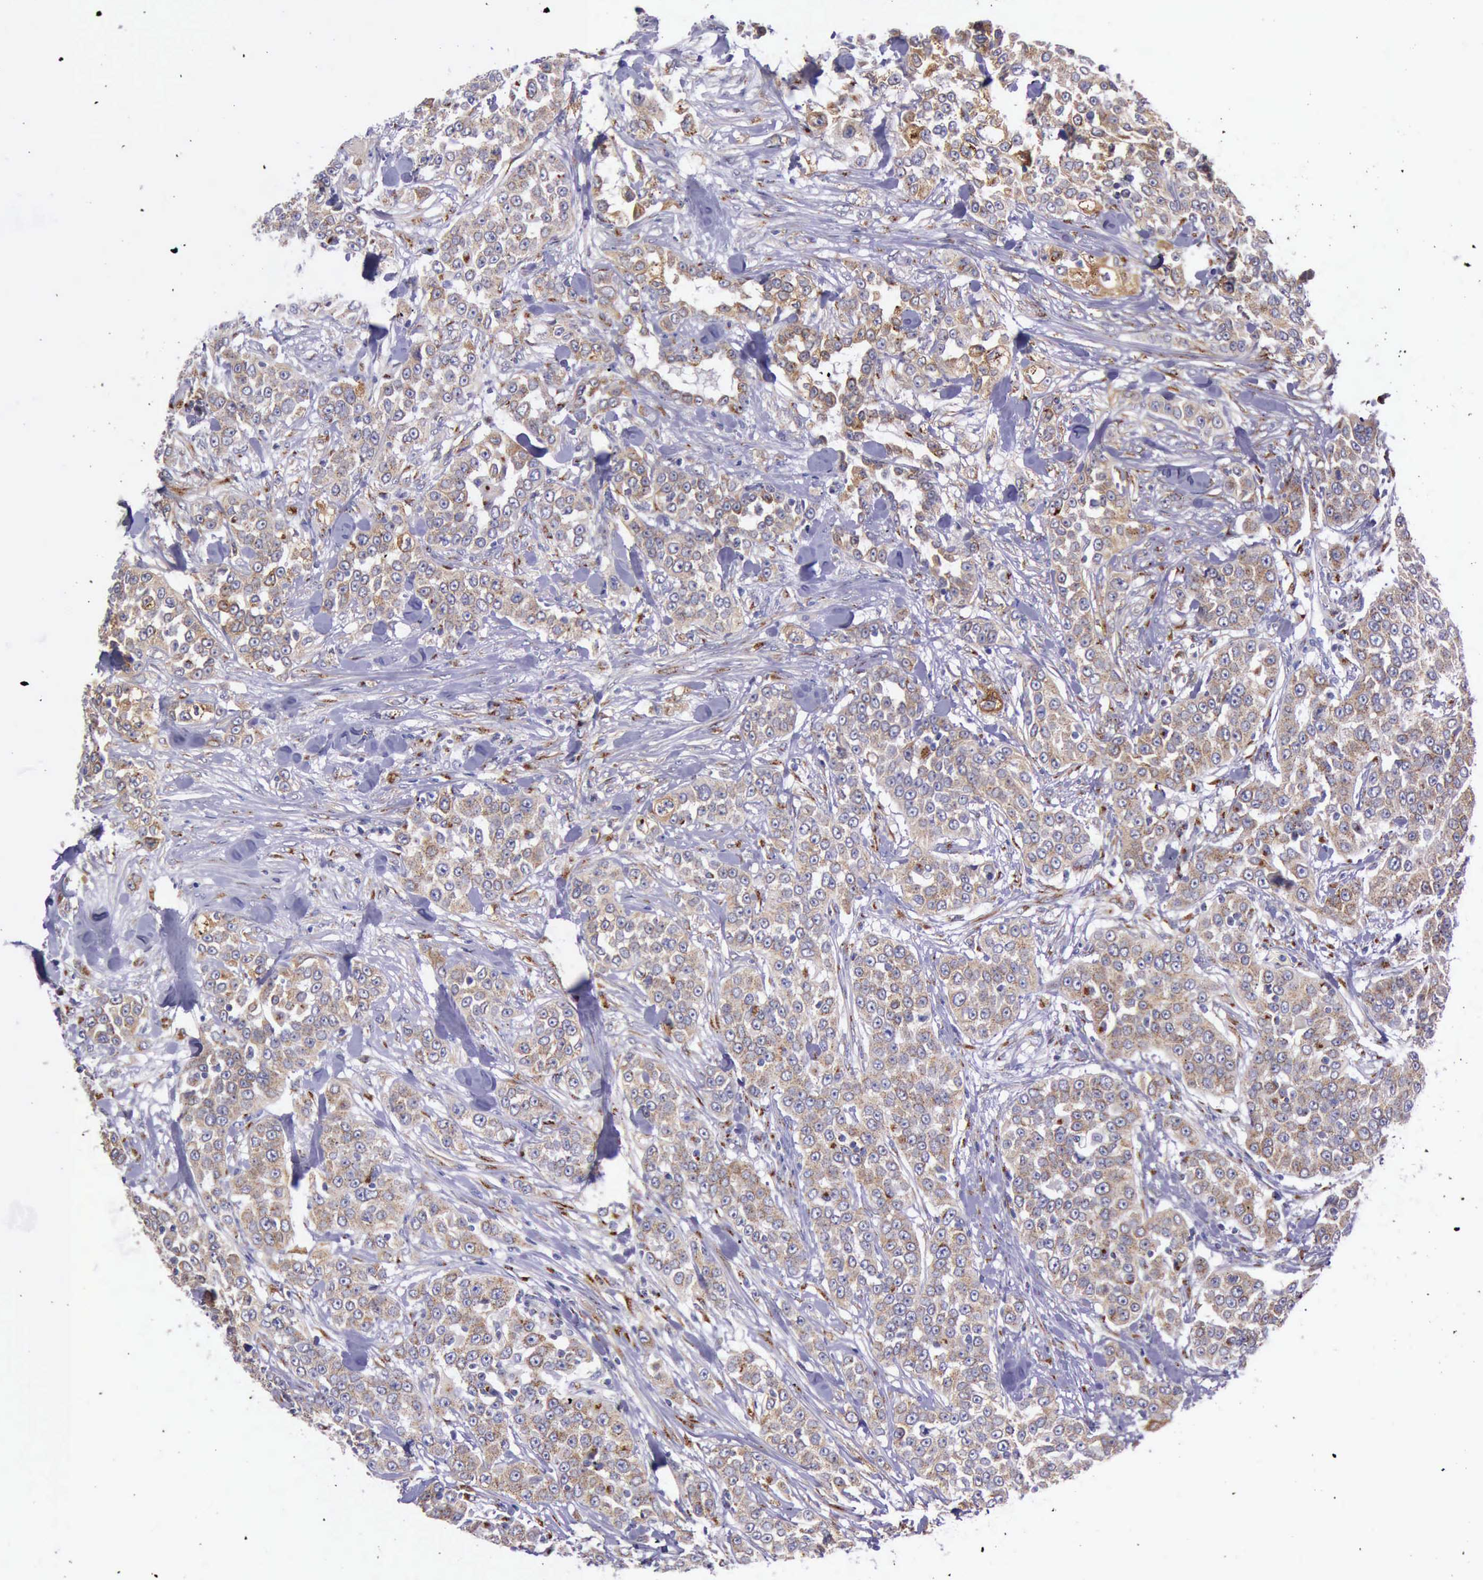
{"staining": {"intensity": "strong", "quantity": ">75%", "location": "cytoplasmic/membranous"}, "tissue": "urothelial cancer", "cell_type": "Tumor cells", "image_type": "cancer", "snomed": [{"axis": "morphology", "description": "Urothelial carcinoma, High grade"}, {"axis": "topography", "description": "Urinary bladder"}], "caption": "High-grade urothelial carcinoma was stained to show a protein in brown. There is high levels of strong cytoplasmic/membranous staining in about >75% of tumor cells. (DAB IHC, brown staining for protein, blue staining for nuclei).", "gene": "GOLGA5", "patient": {"sex": "female", "age": 80}}